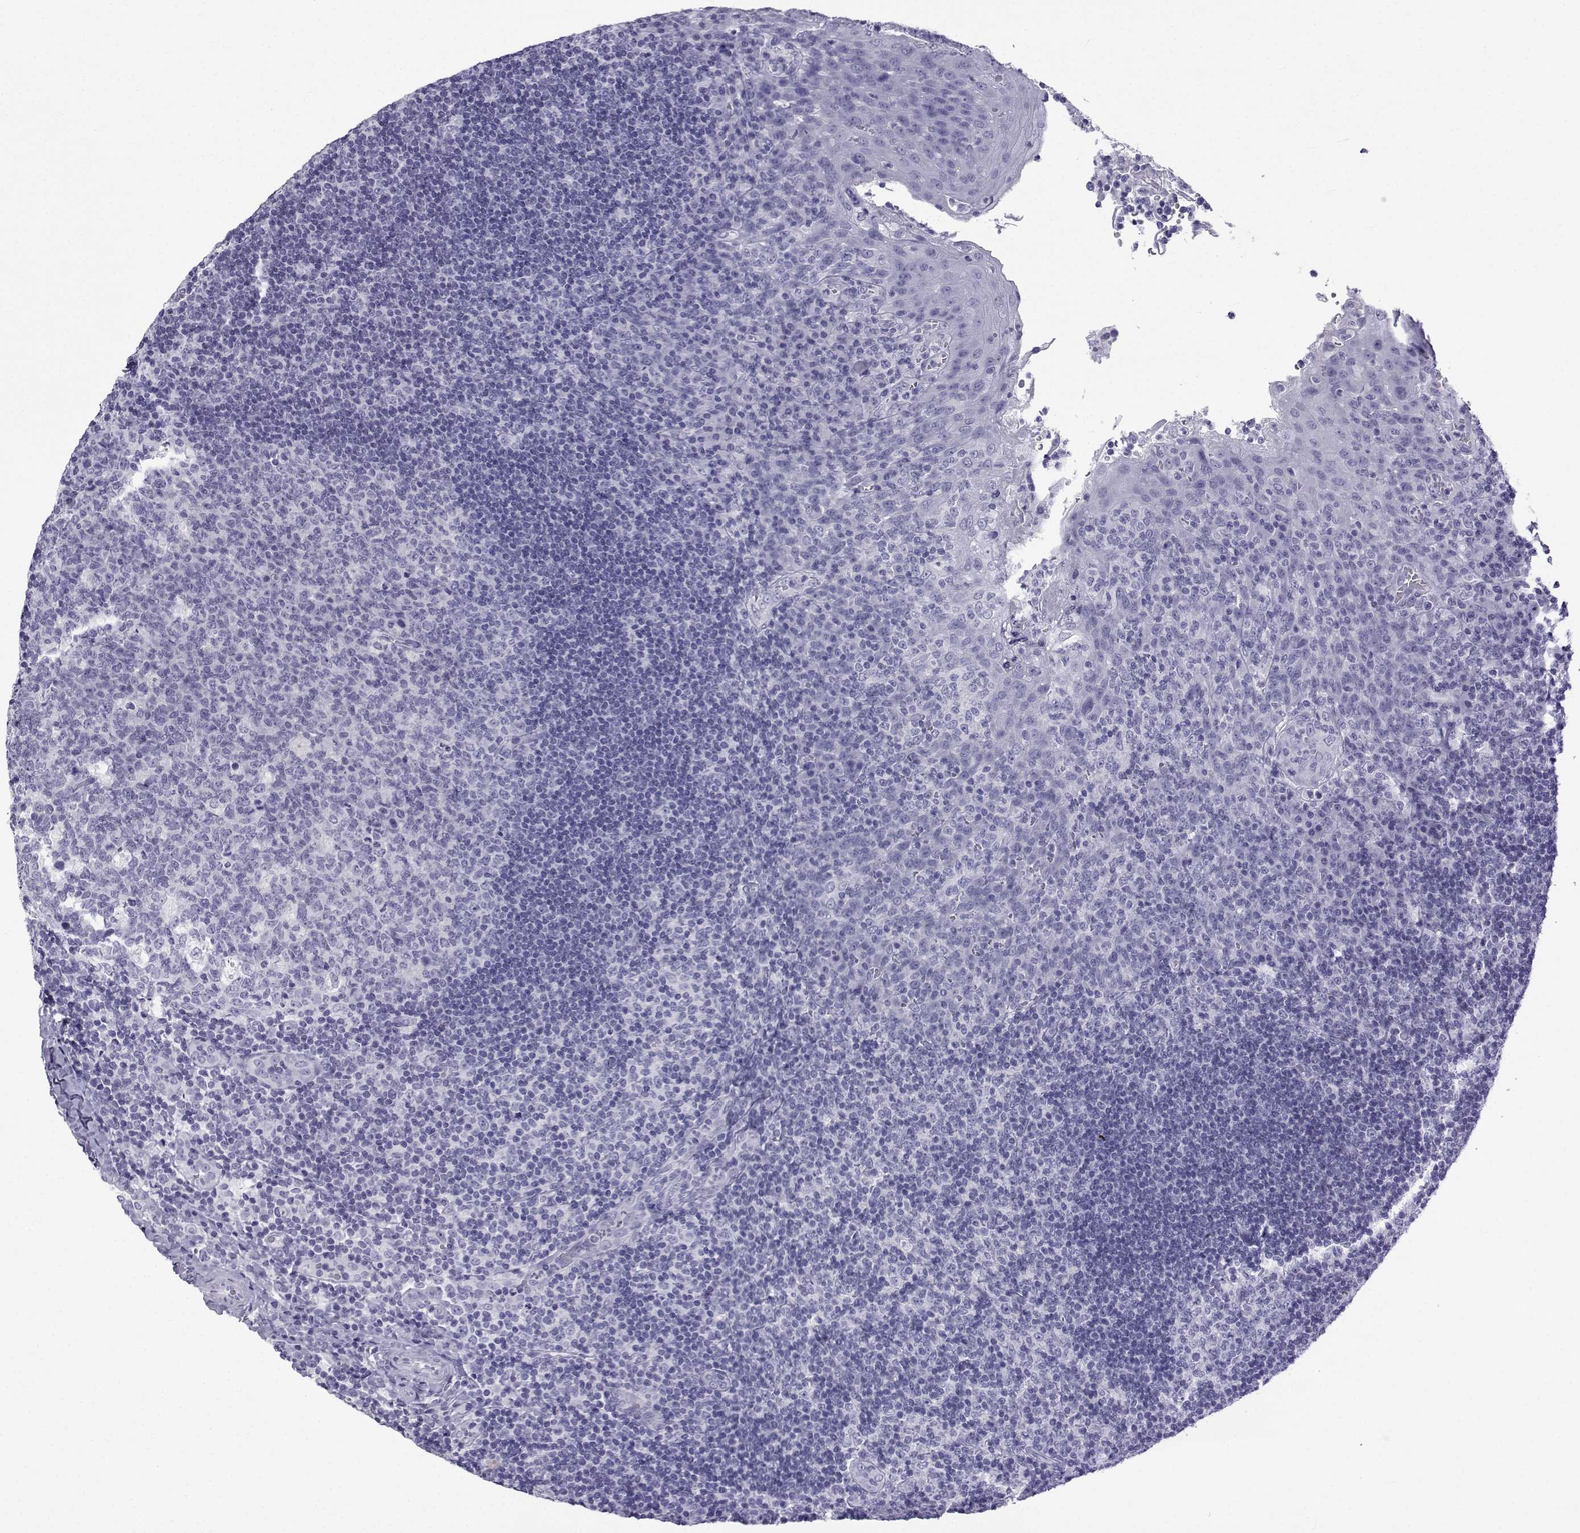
{"staining": {"intensity": "negative", "quantity": "none", "location": "none"}, "tissue": "tonsil", "cell_type": "Germinal center cells", "image_type": "normal", "snomed": [{"axis": "morphology", "description": "Normal tissue, NOS"}, {"axis": "topography", "description": "Tonsil"}], "caption": "IHC histopathology image of normal human tonsil stained for a protein (brown), which shows no staining in germinal center cells. (DAB immunohistochemistry, high magnification).", "gene": "ACTL7A", "patient": {"sex": "male", "age": 17}}